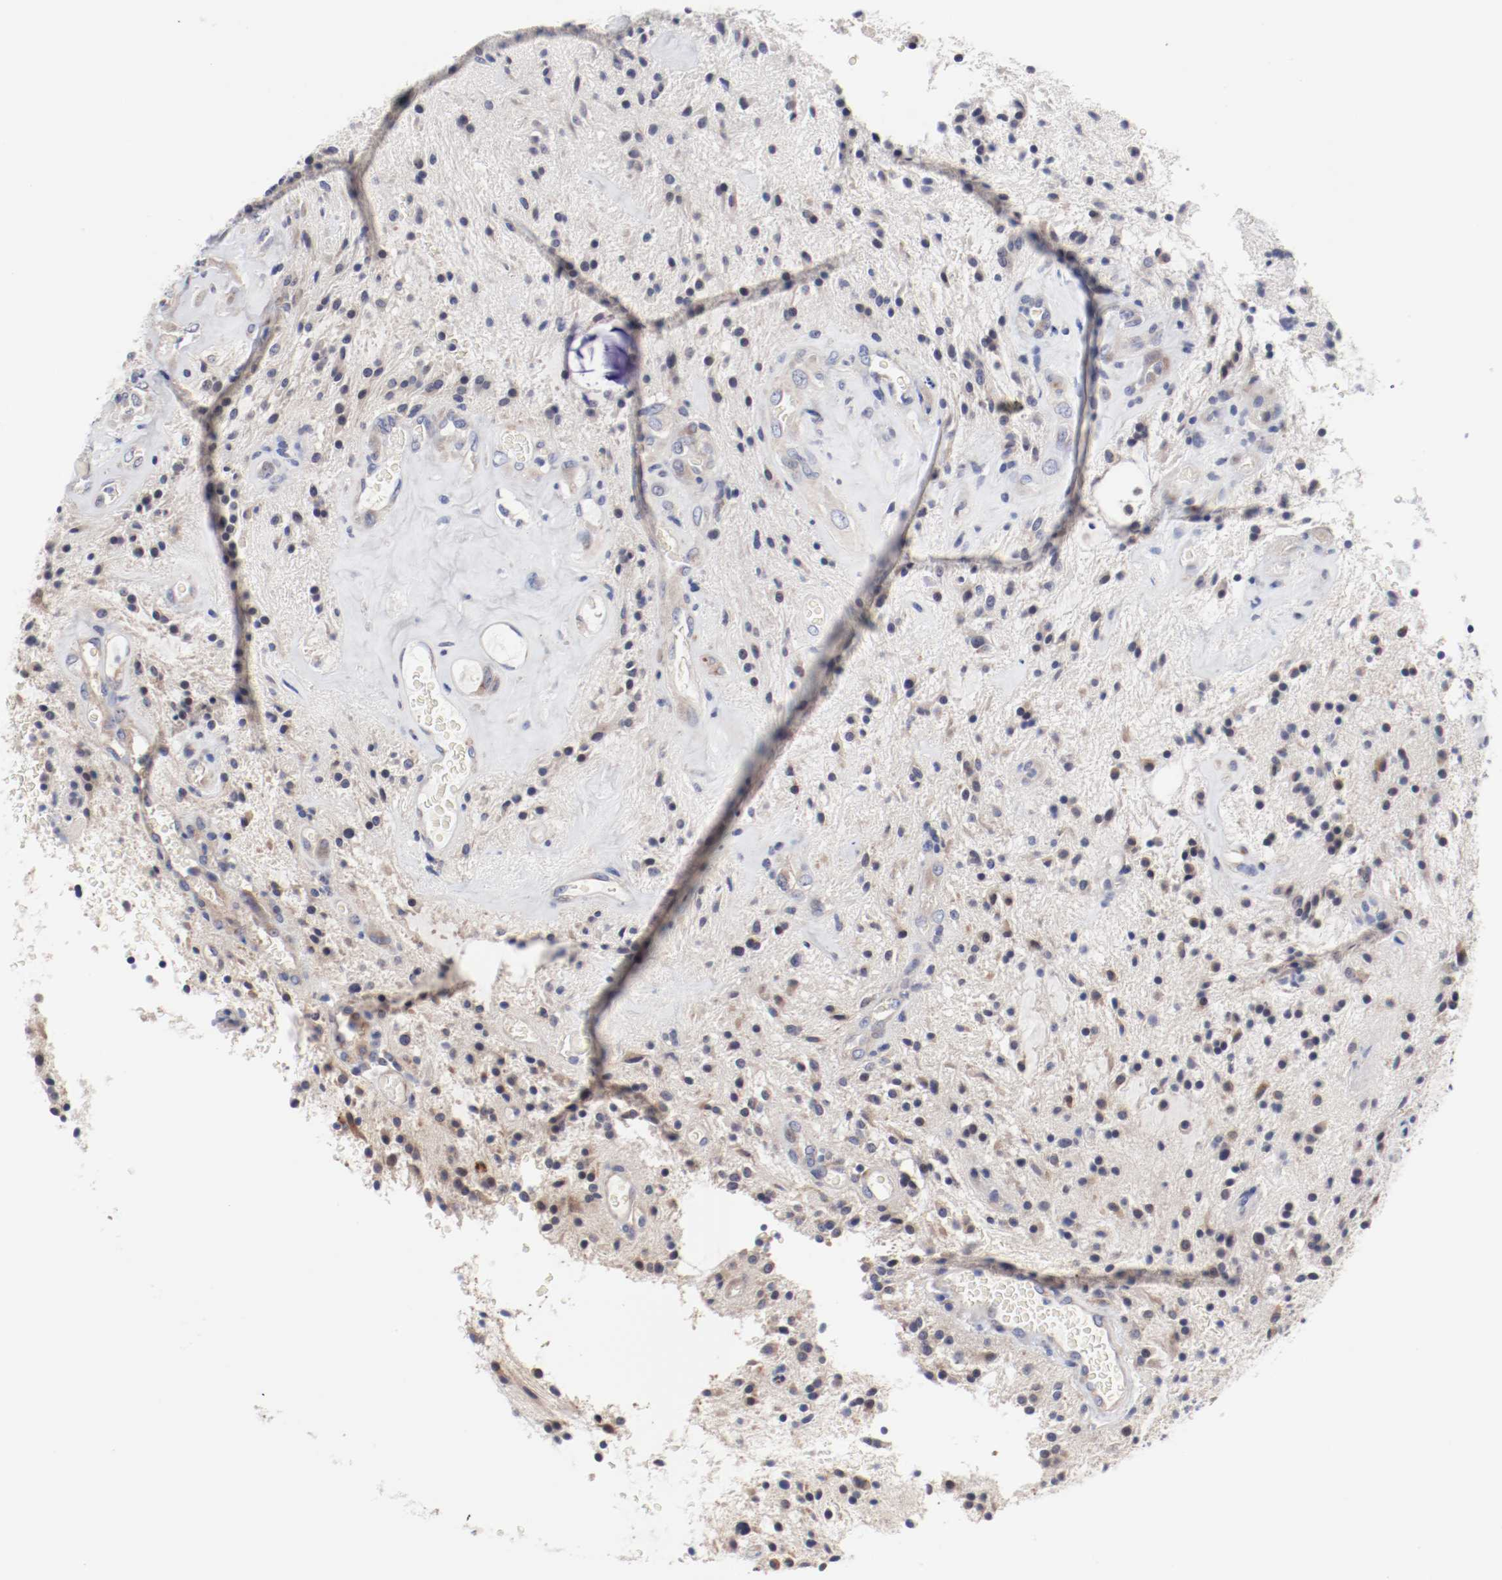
{"staining": {"intensity": "weak", "quantity": "25%-75%", "location": "cytoplasmic/membranous"}, "tissue": "glioma", "cell_type": "Tumor cells", "image_type": "cancer", "snomed": [{"axis": "morphology", "description": "Glioma, malignant, NOS"}, {"axis": "topography", "description": "Cerebellum"}], "caption": "Malignant glioma was stained to show a protein in brown. There is low levels of weak cytoplasmic/membranous expression in about 25%-75% of tumor cells.", "gene": "GPR143", "patient": {"sex": "female", "age": 10}}